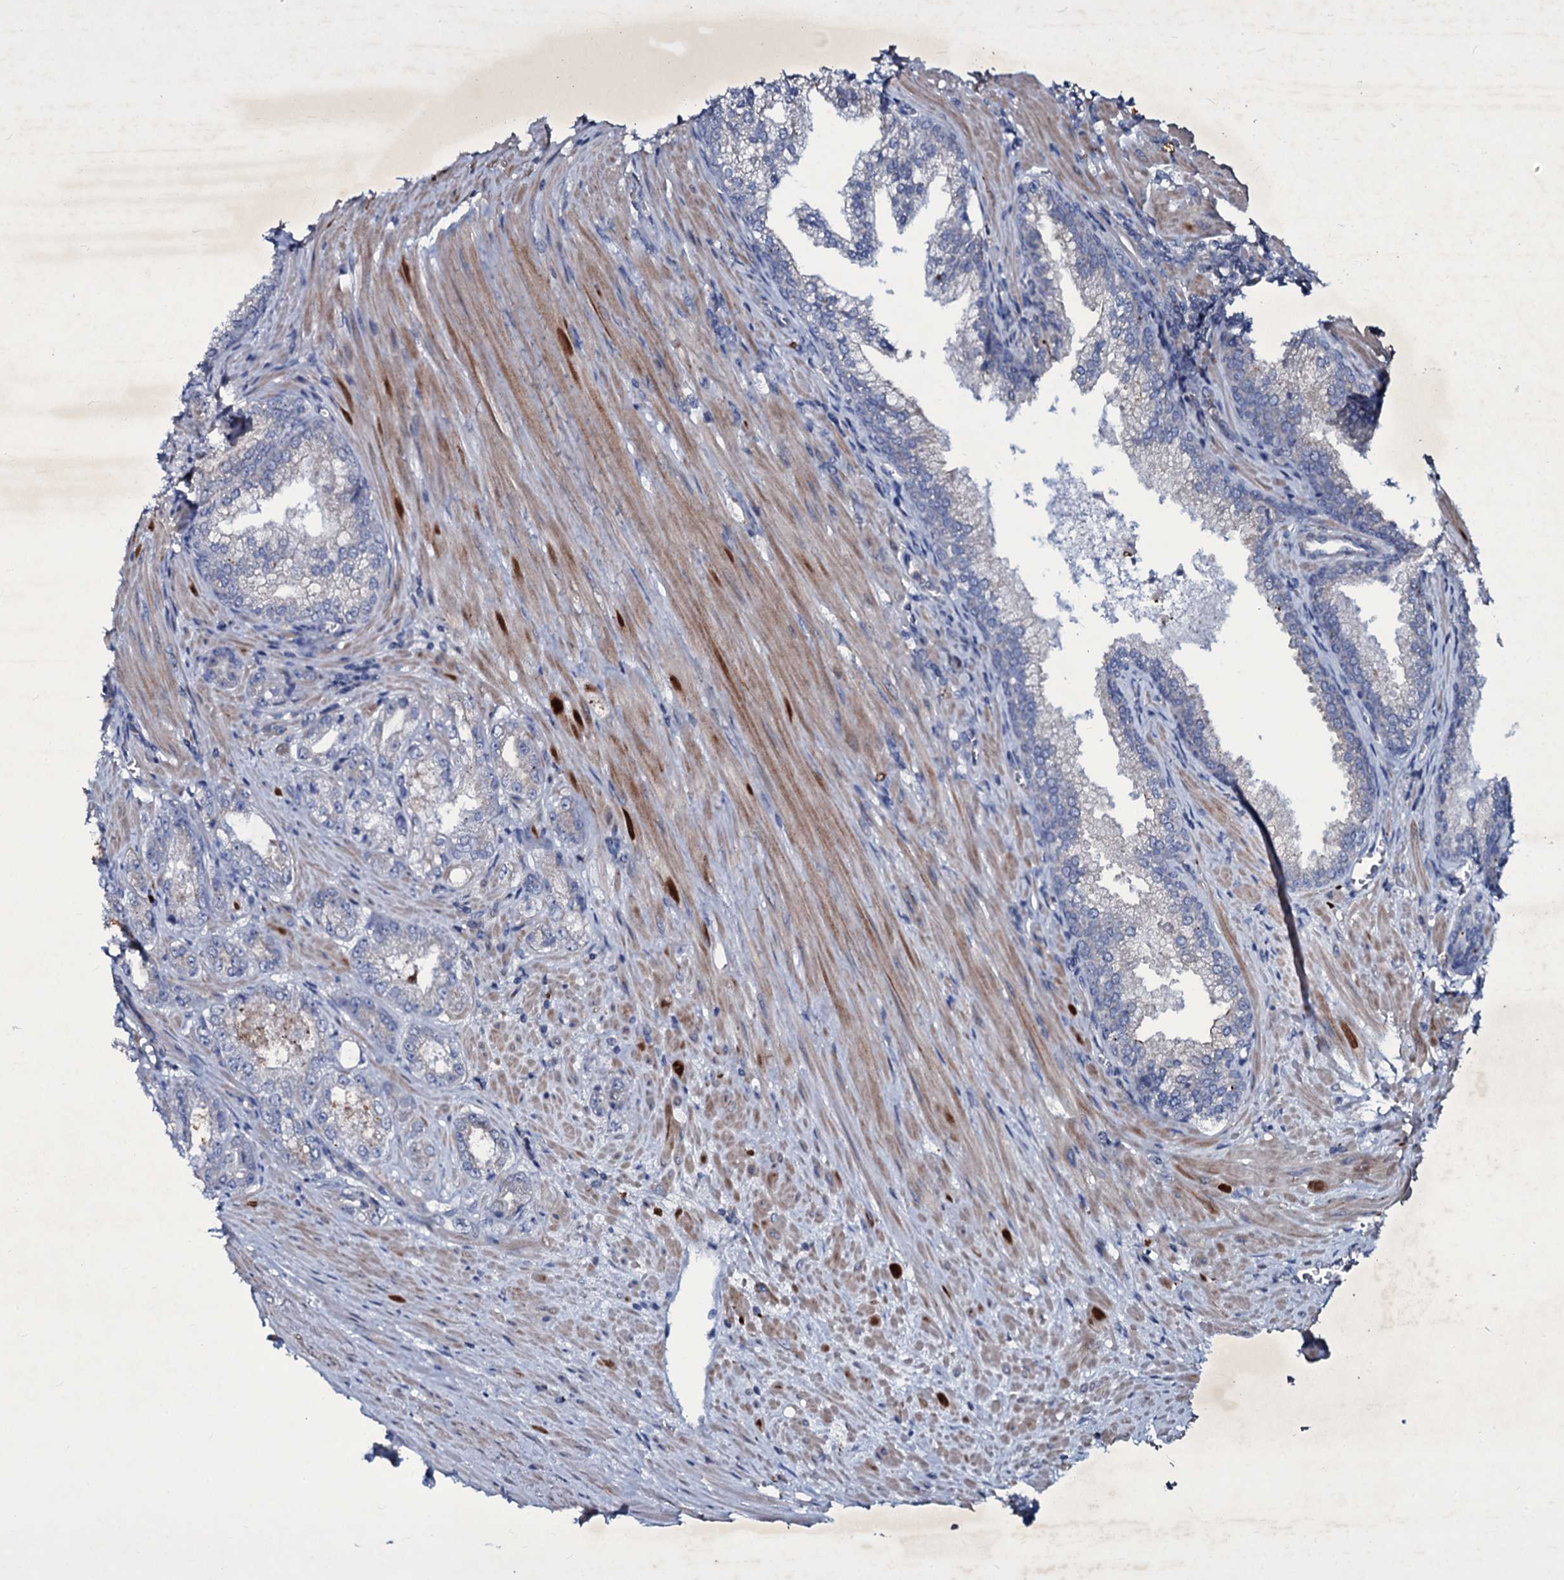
{"staining": {"intensity": "negative", "quantity": "none", "location": "none"}, "tissue": "prostate cancer", "cell_type": "Tumor cells", "image_type": "cancer", "snomed": [{"axis": "morphology", "description": "Adenocarcinoma, High grade"}, {"axis": "topography", "description": "Prostate"}], "caption": "The photomicrograph shows no staining of tumor cells in prostate cancer.", "gene": "SELENOT", "patient": {"sex": "male", "age": 72}}